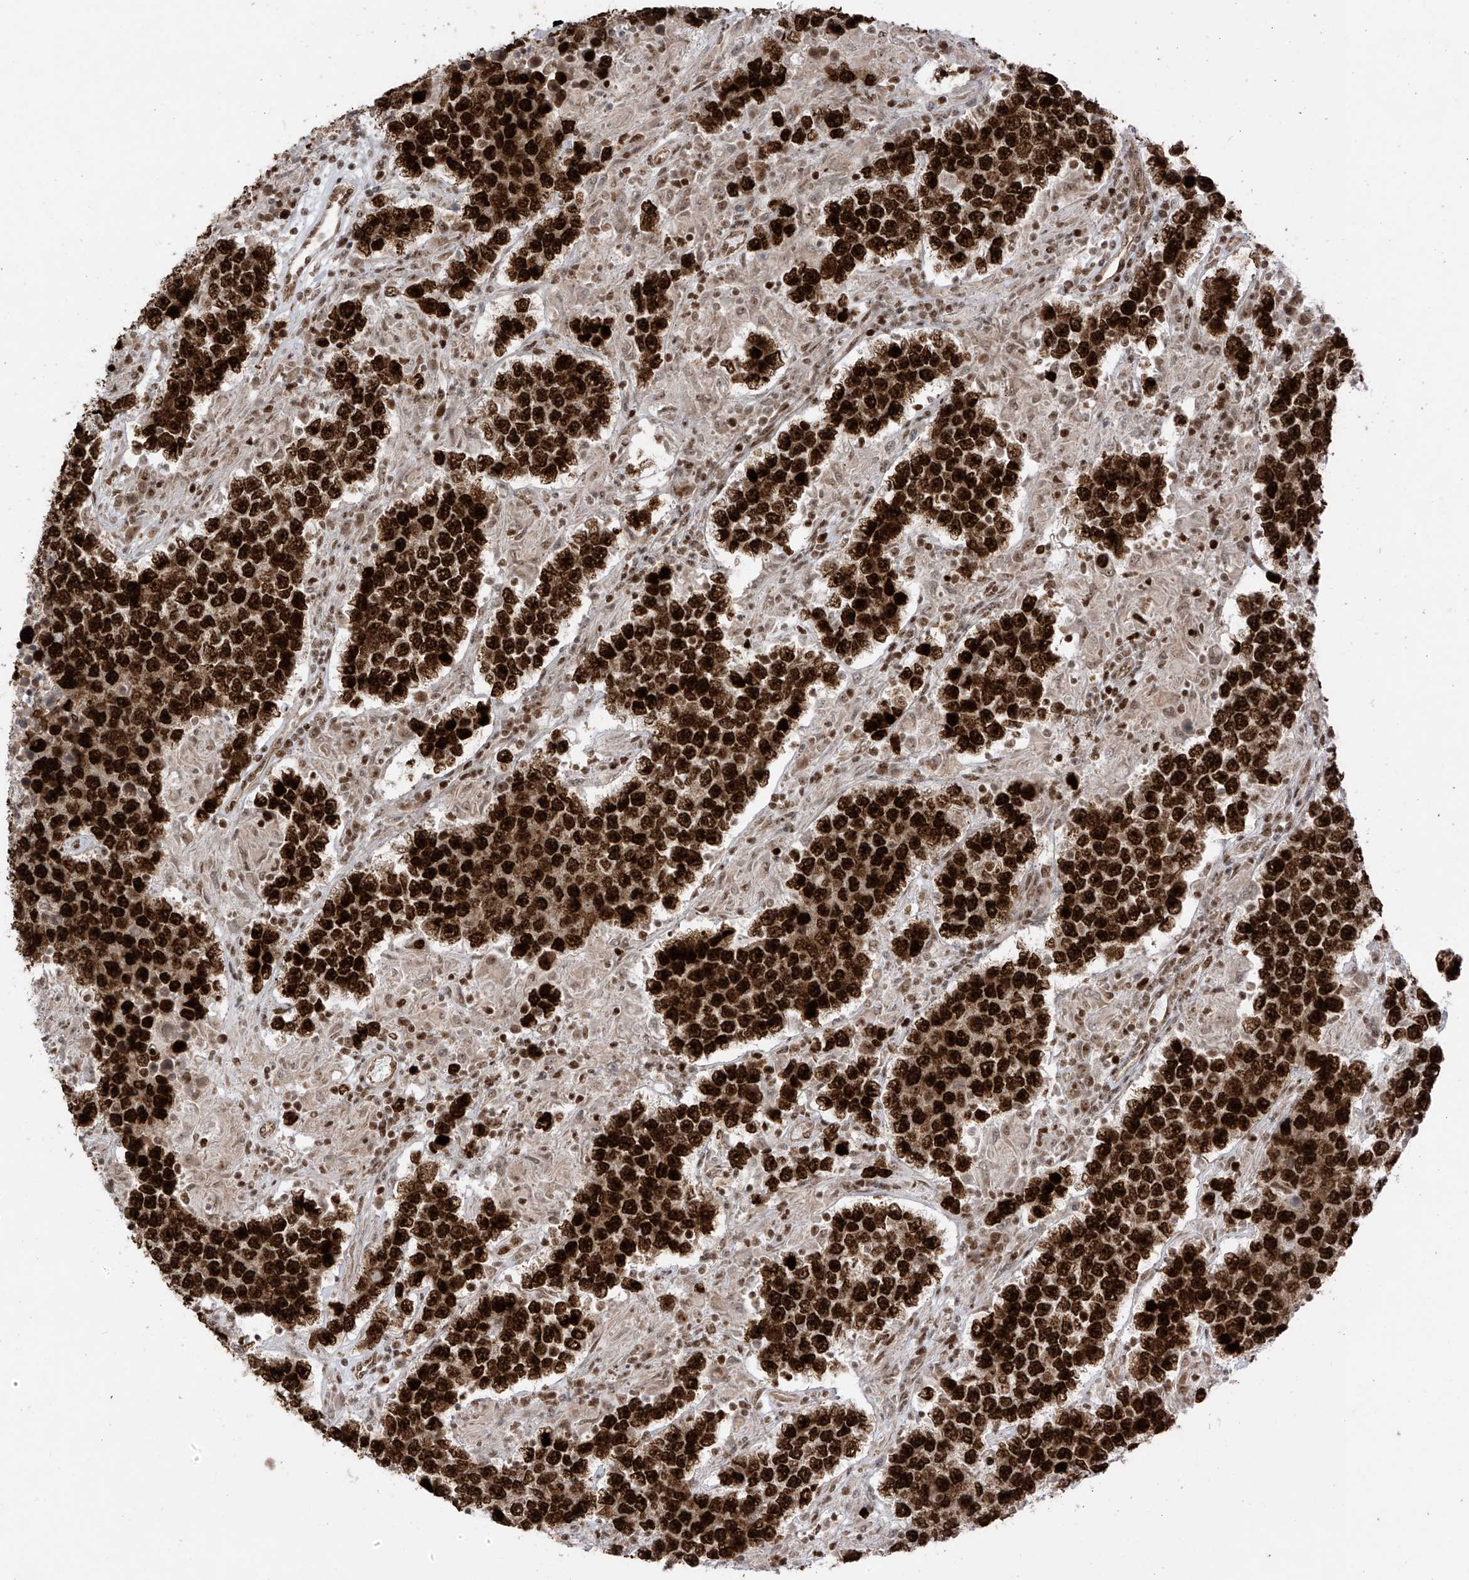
{"staining": {"intensity": "strong", "quantity": ">75%", "location": "nuclear"}, "tissue": "testis cancer", "cell_type": "Tumor cells", "image_type": "cancer", "snomed": [{"axis": "morphology", "description": "Normal tissue, NOS"}, {"axis": "morphology", "description": "Urothelial carcinoma, High grade"}, {"axis": "morphology", "description": "Seminoma, NOS"}, {"axis": "morphology", "description": "Carcinoma, Embryonal, NOS"}, {"axis": "topography", "description": "Urinary bladder"}, {"axis": "topography", "description": "Testis"}], "caption": "Human testis cancer (seminoma) stained with a brown dye shows strong nuclear positive staining in approximately >75% of tumor cells.", "gene": "ARHGEF3", "patient": {"sex": "male", "age": 41}}